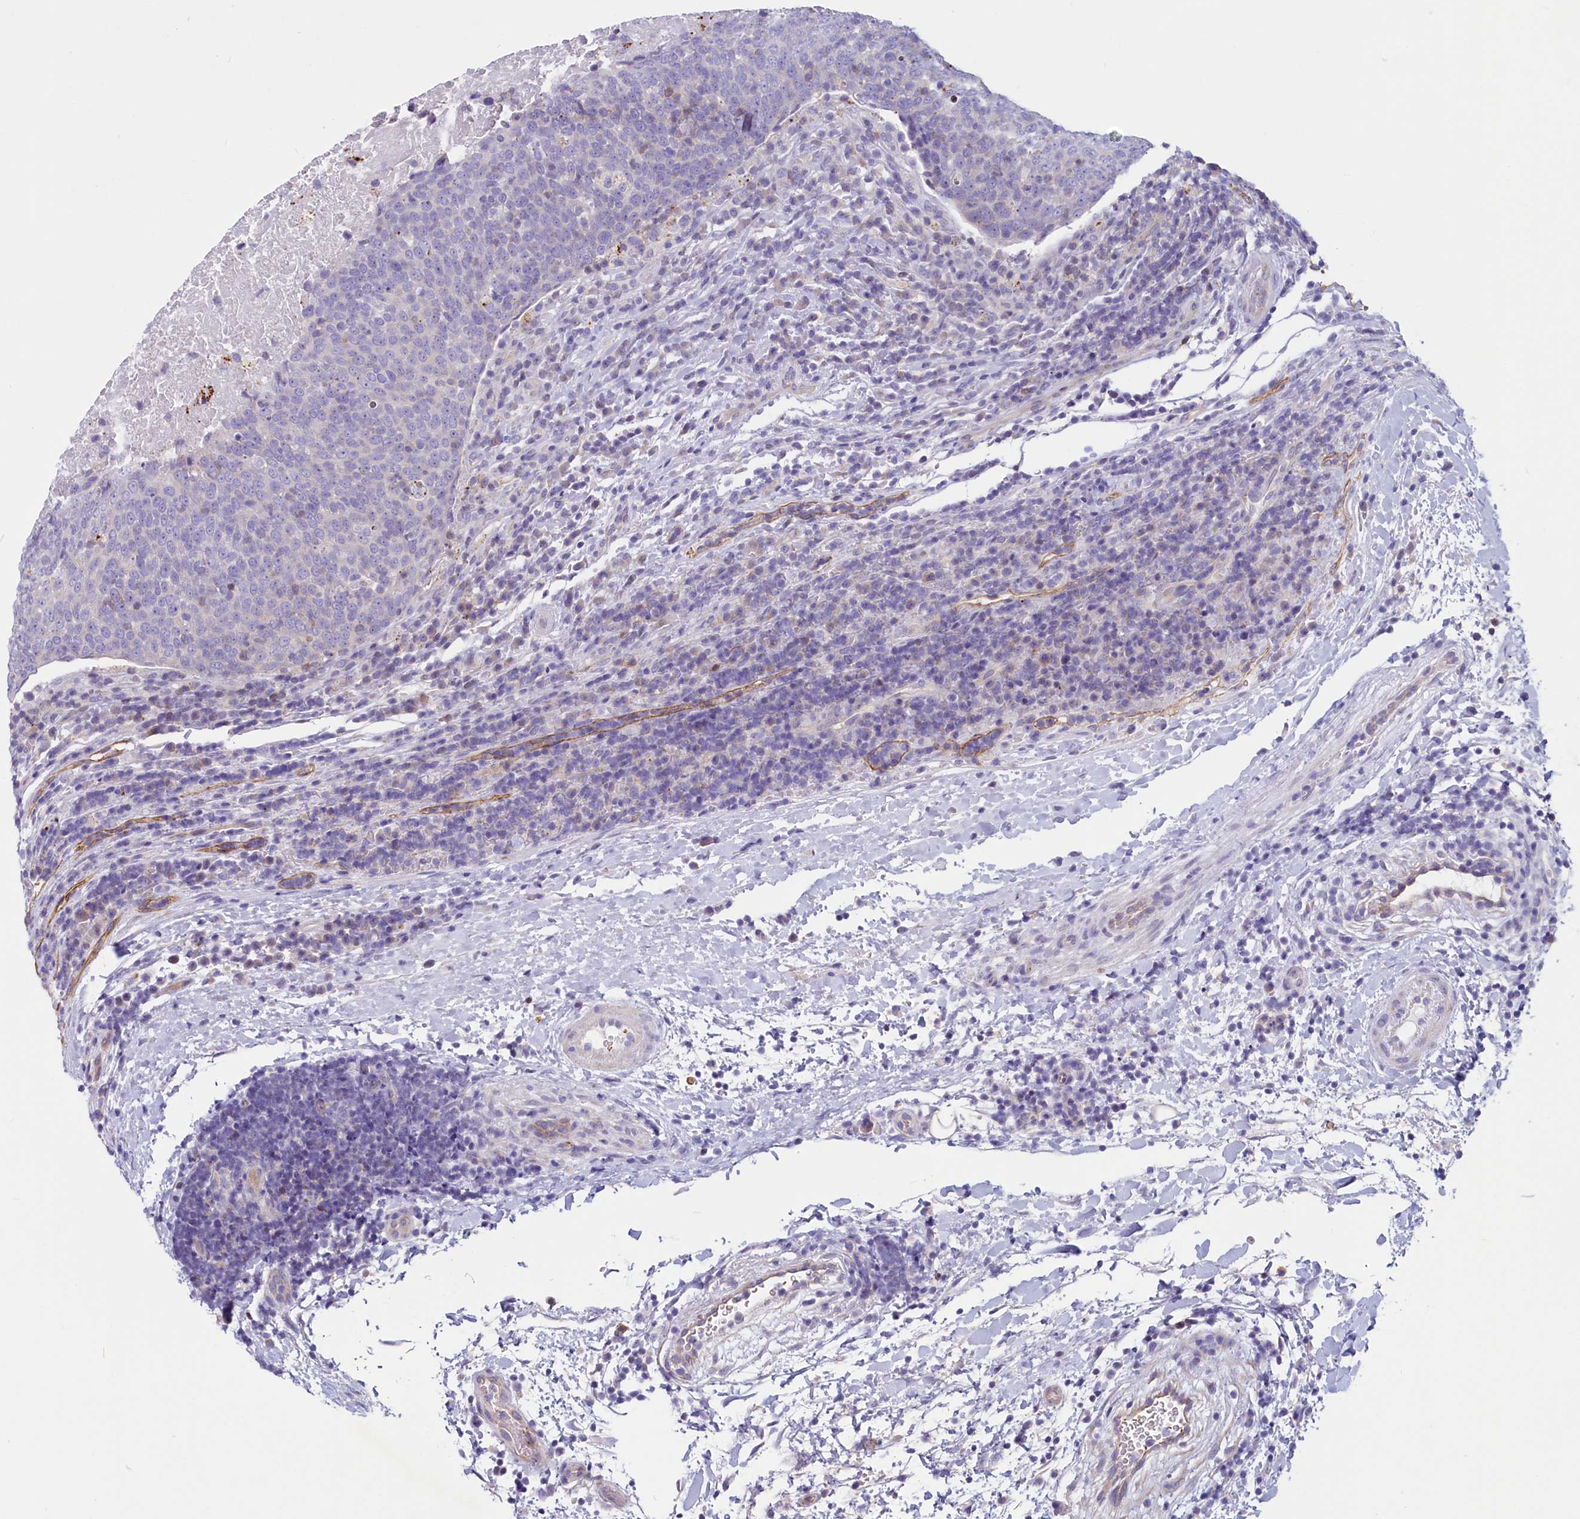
{"staining": {"intensity": "negative", "quantity": "none", "location": "none"}, "tissue": "head and neck cancer", "cell_type": "Tumor cells", "image_type": "cancer", "snomed": [{"axis": "morphology", "description": "Squamous cell carcinoma, NOS"}, {"axis": "morphology", "description": "Squamous cell carcinoma, metastatic, NOS"}, {"axis": "topography", "description": "Lymph node"}, {"axis": "topography", "description": "Head-Neck"}], "caption": "Immunohistochemistry (IHC) image of neoplastic tissue: human head and neck squamous cell carcinoma stained with DAB shows no significant protein staining in tumor cells.", "gene": "LMOD3", "patient": {"sex": "male", "age": 62}}